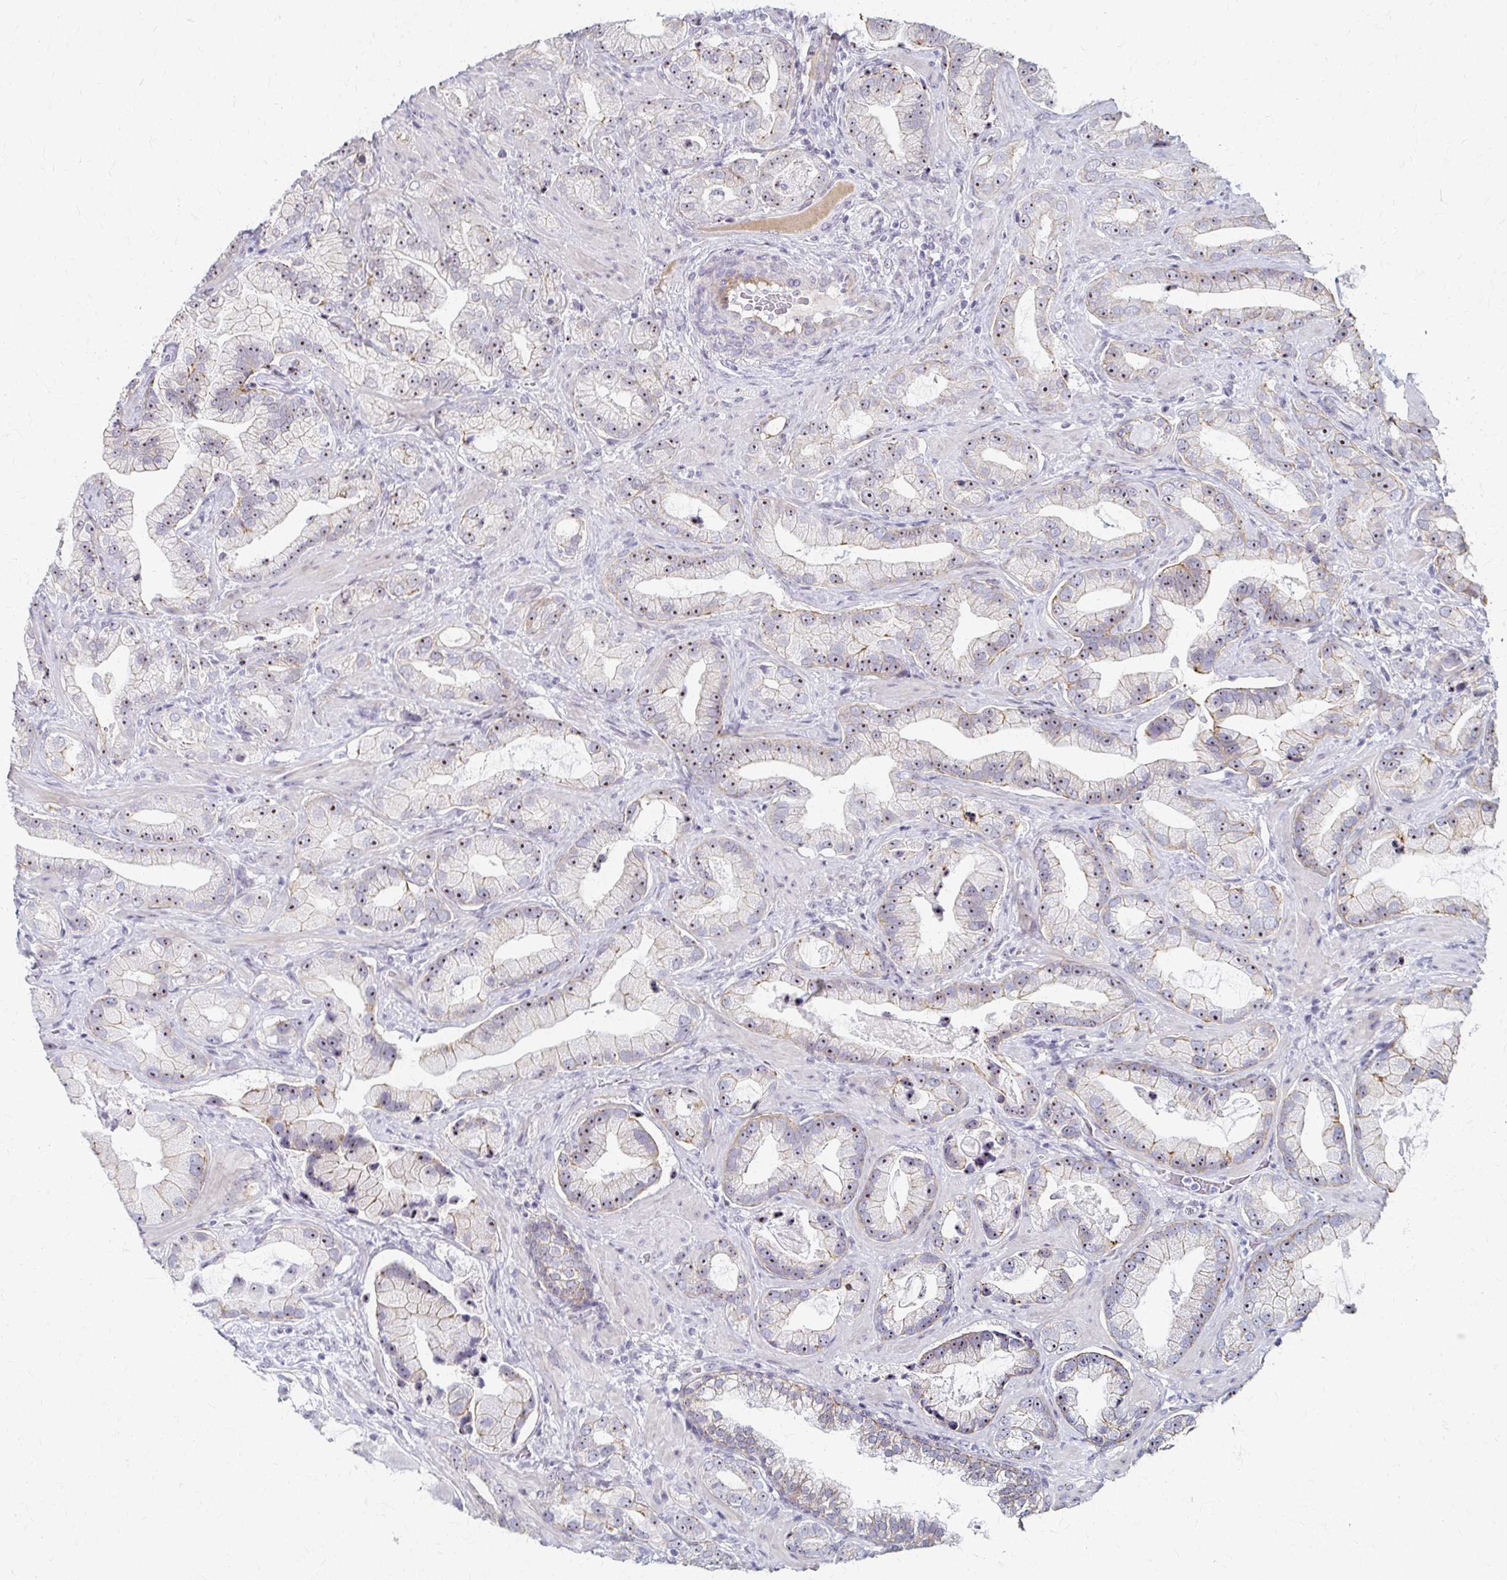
{"staining": {"intensity": "moderate", "quantity": ">75%", "location": "nuclear"}, "tissue": "prostate cancer", "cell_type": "Tumor cells", "image_type": "cancer", "snomed": [{"axis": "morphology", "description": "Adenocarcinoma, Low grade"}, {"axis": "topography", "description": "Prostate"}], "caption": "Protein staining of prostate cancer tissue shows moderate nuclear staining in about >75% of tumor cells.", "gene": "PES1", "patient": {"sex": "male", "age": 62}}